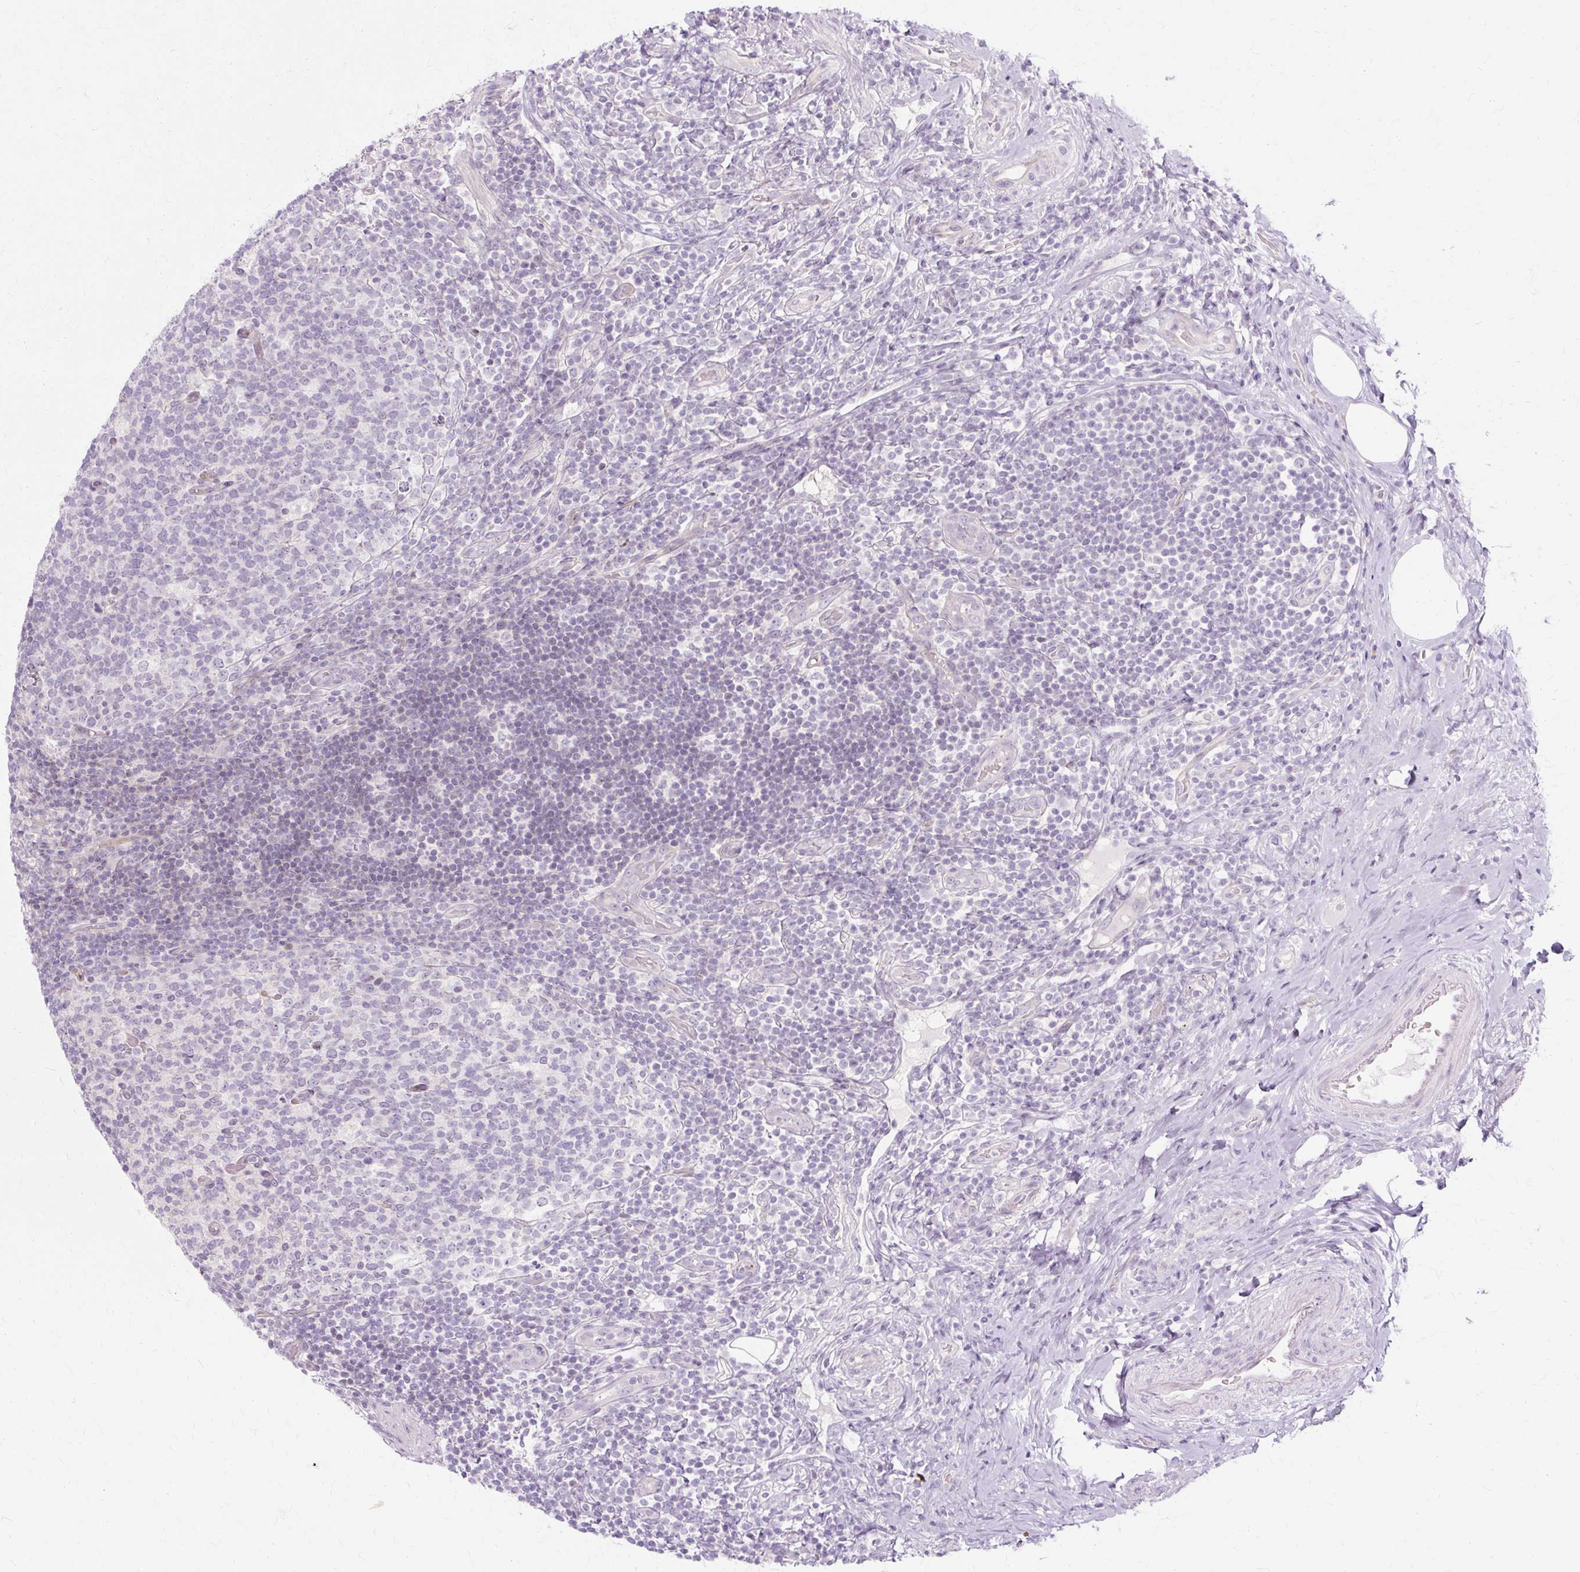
{"staining": {"intensity": "negative", "quantity": "none", "location": "none"}, "tissue": "appendix", "cell_type": "Glandular cells", "image_type": "normal", "snomed": [{"axis": "morphology", "description": "Normal tissue, NOS"}, {"axis": "topography", "description": "Appendix"}], "caption": "This is a image of IHC staining of unremarkable appendix, which shows no positivity in glandular cells.", "gene": "ZNF35", "patient": {"sex": "female", "age": 43}}